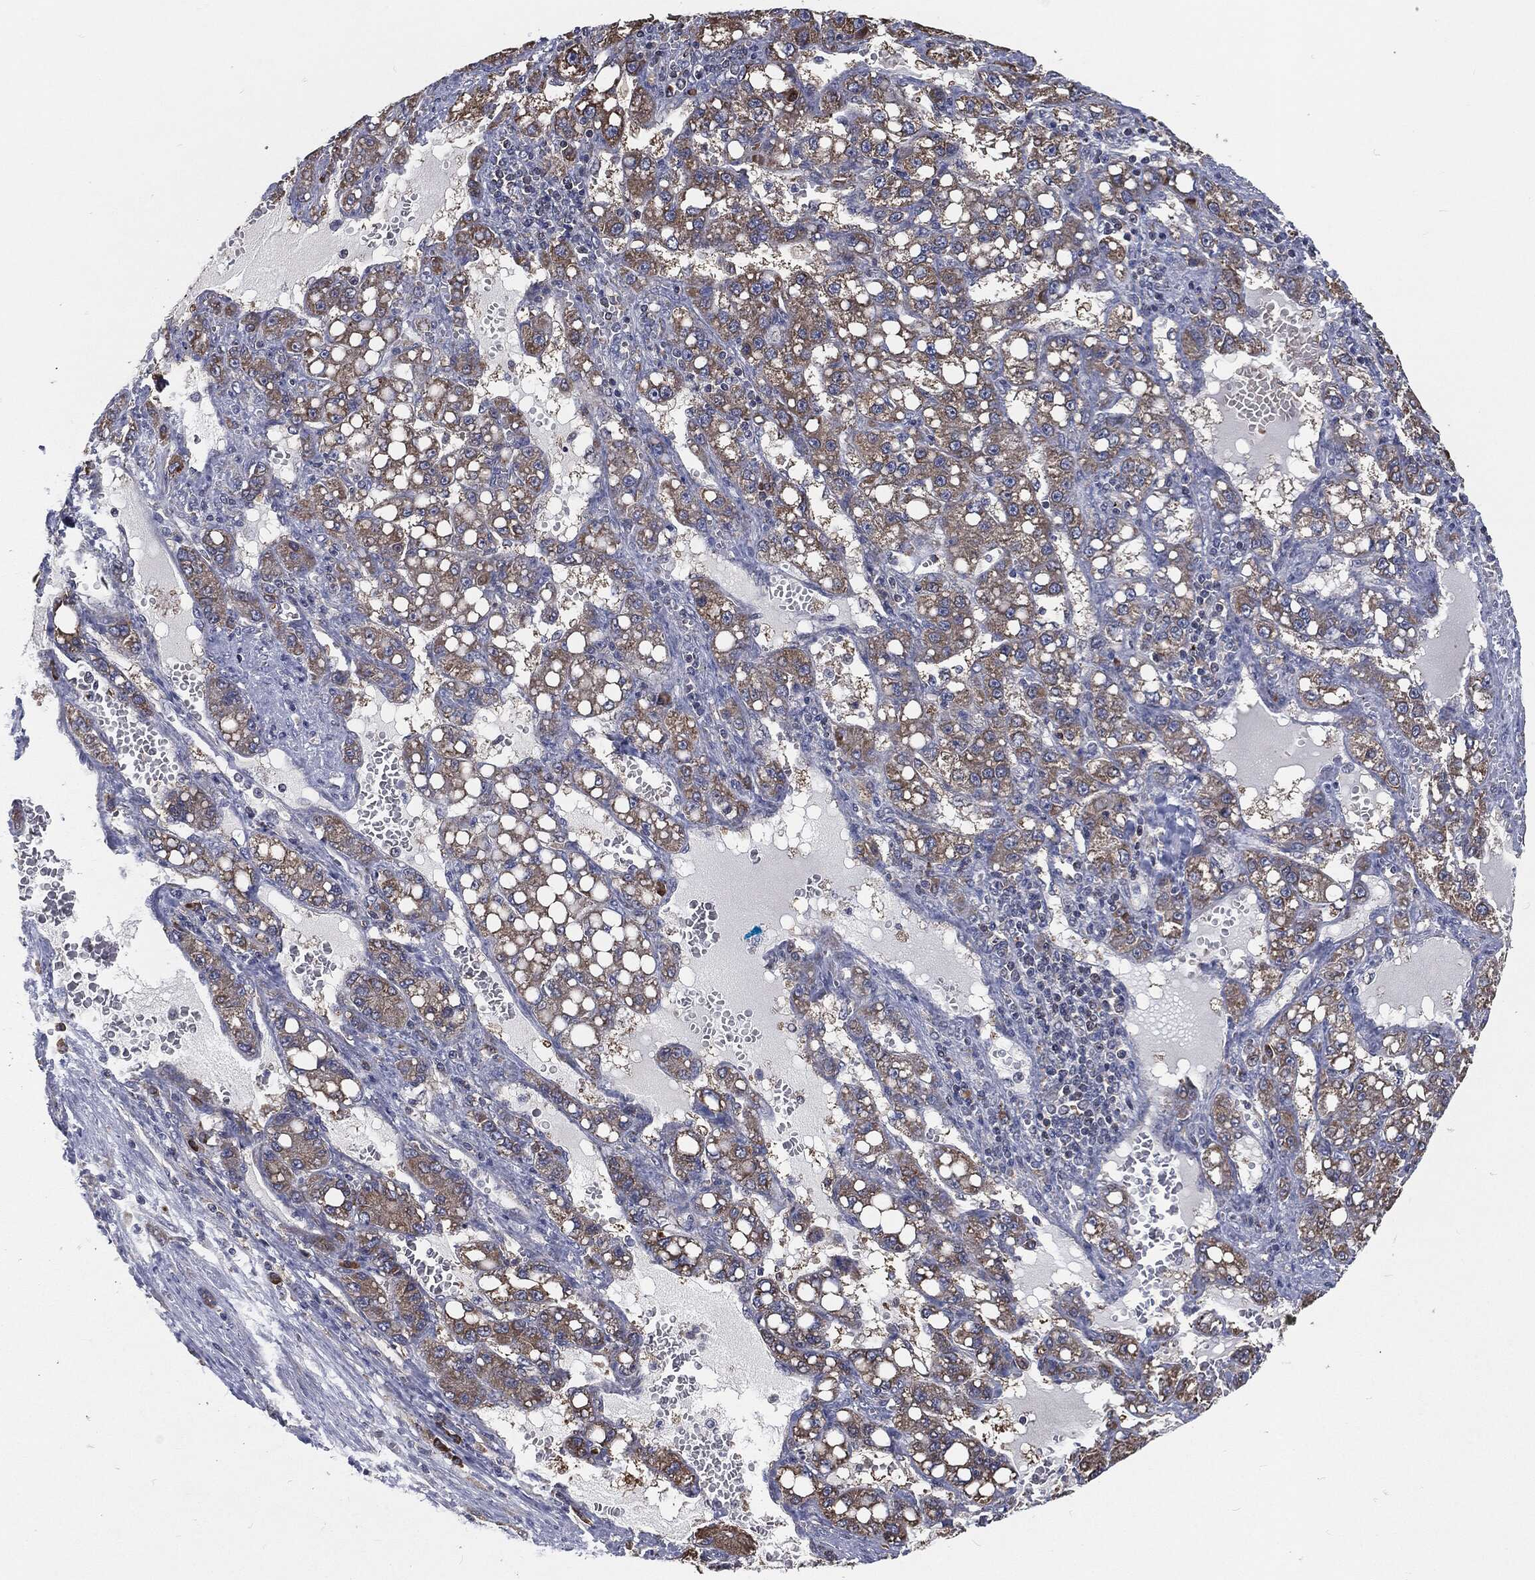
{"staining": {"intensity": "moderate", "quantity": ">75%", "location": "cytoplasmic/membranous"}, "tissue": "liver cancer", "cell_type": "Tumor cells", "image_type": "cancer", "snomed": [{"axis": "morphology", "description": "Carcinoma, Hepatocellular, NOS"}, {"axis": "topography", "description": "Liver"}], "caption": "Protein expression by immunohistochemistry exhibits moderate cytoplasmic/membranous staining in about >75% of tumor cells in liver cancer (hepatocellular carcinoma).", "gene": "PRDX4", "patient": {"sex": "female", "age": 65}}